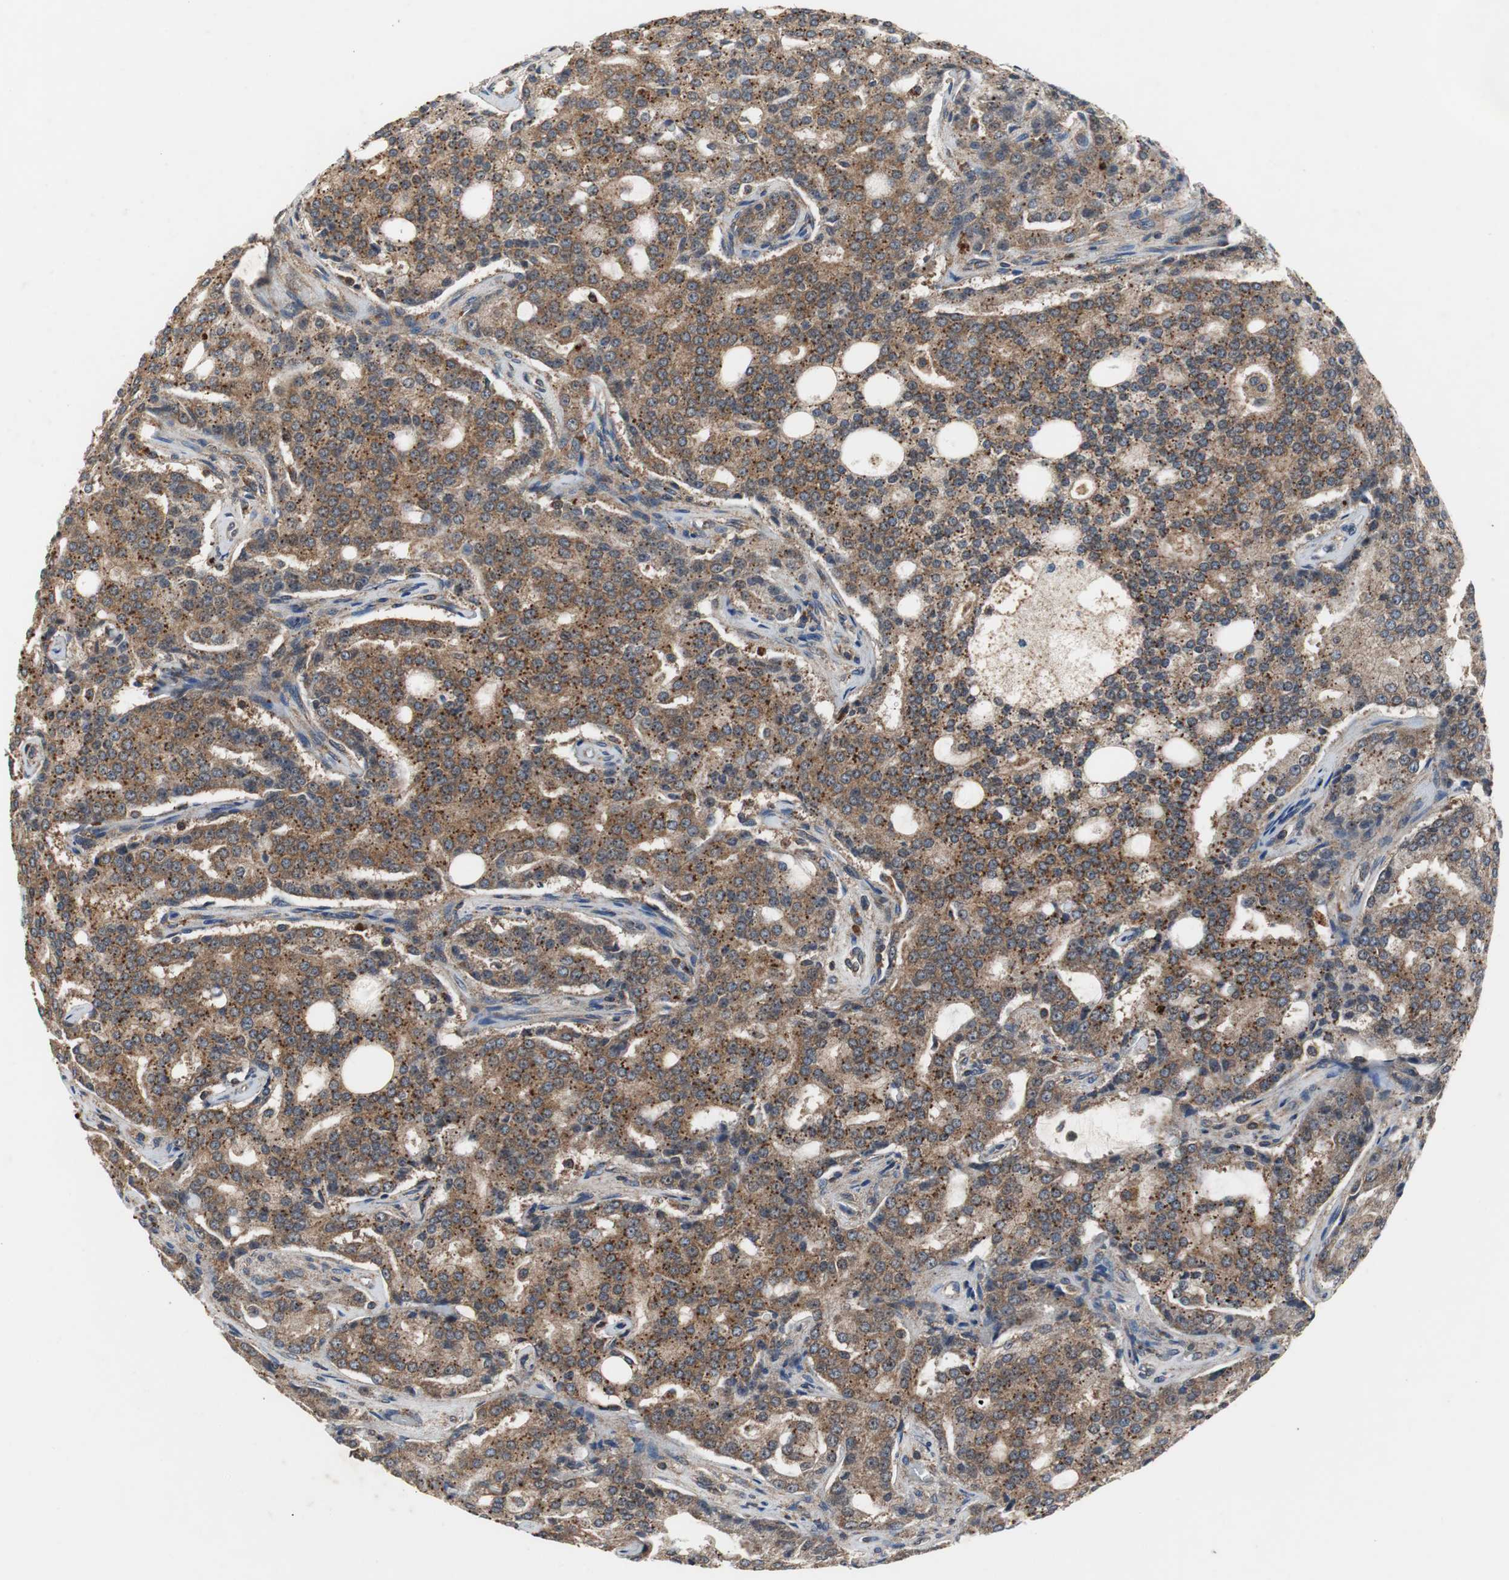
{"staining": {"intensity": "moderate", "quantity": ">75%", "location": "cytoplasmic/membranous"}, "tissue": "prostate cancer", "cell_type": "Tumor cells", "image_type": "cancer", "snomed": [{"axis": "morphology", "description": "Adenocarcinoma, High grade"}, {"axis": "topography", "description": "Prostate"}], "caption": "IHC staining of prostate high-grade adenocarcinoma, which displays medium levels of moderate cytoplasmic/membranous staining in approximately >75% of tumor cells indicating moderate cytoplasmic/membranous protein staining. The staining was performed using DAB (3,3'-diaminobenzidine) (brown) for protein detection and nuclei were counterstained in hematoxylin (blue).", "gene": "VBP1", "patient": {"sex": "male", "age": 72}}